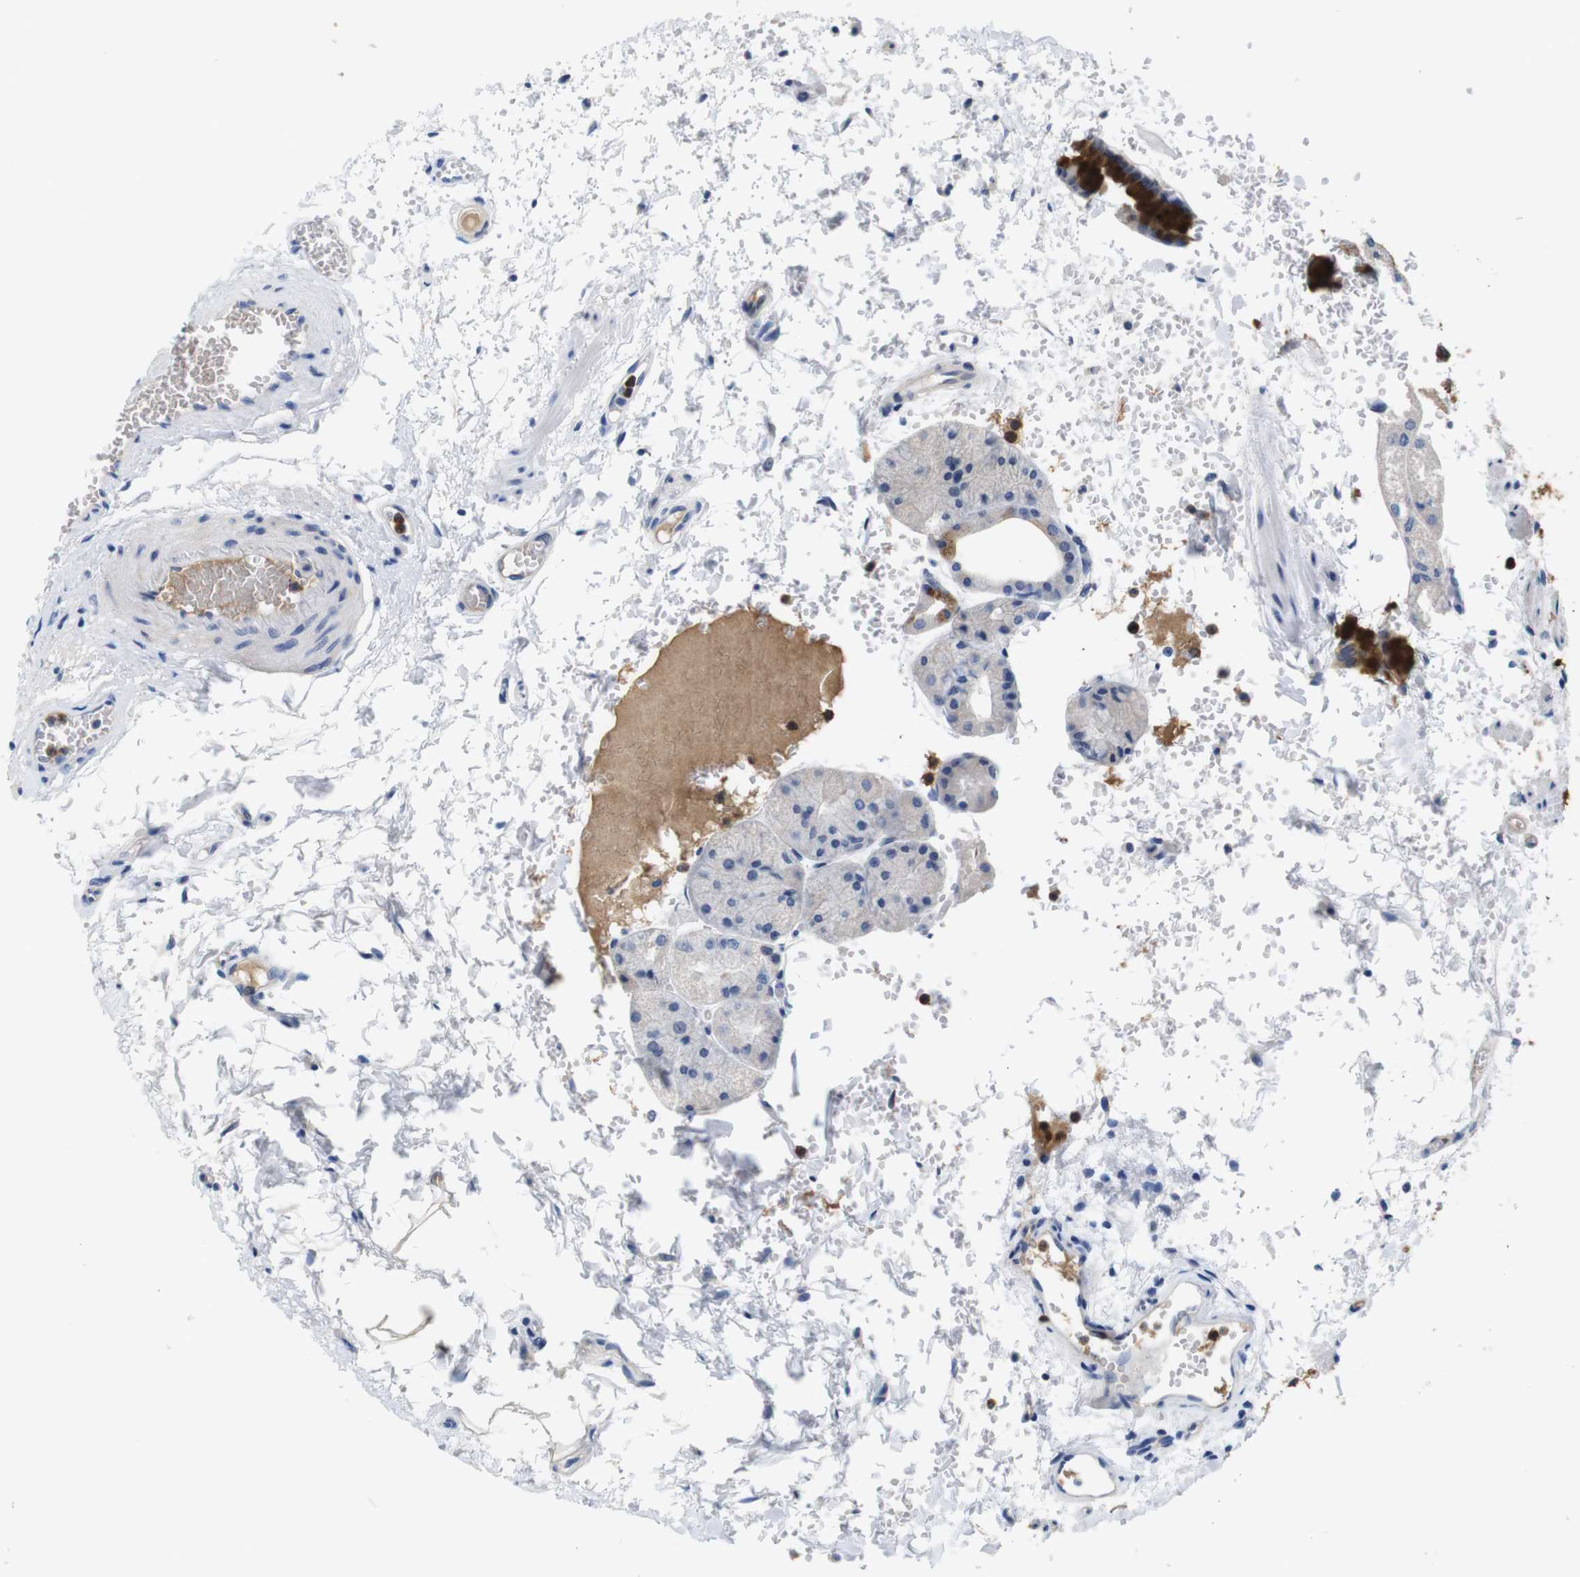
{"staining": {"intensity": "strong", "quantity": "25%-75%", "location": "cytoplasmic/membranous"}, "tissue": "stomach", "cell_type": "Glandular cells", "image_type": "normal", "snomed": [{"axis": "morphology", "description": "Normal tissue, NOS"}, {"axis": "topography", "description": "Stomach, upper"}], "caption": "Stomach stained with immunohistochemistry (IHC) demonstrates strong cytoplasmic/membranous positivity in about 25%-75% of glandular cells.", "gene": "C1RL", "patient": {"sex": "male", "age": 72}}